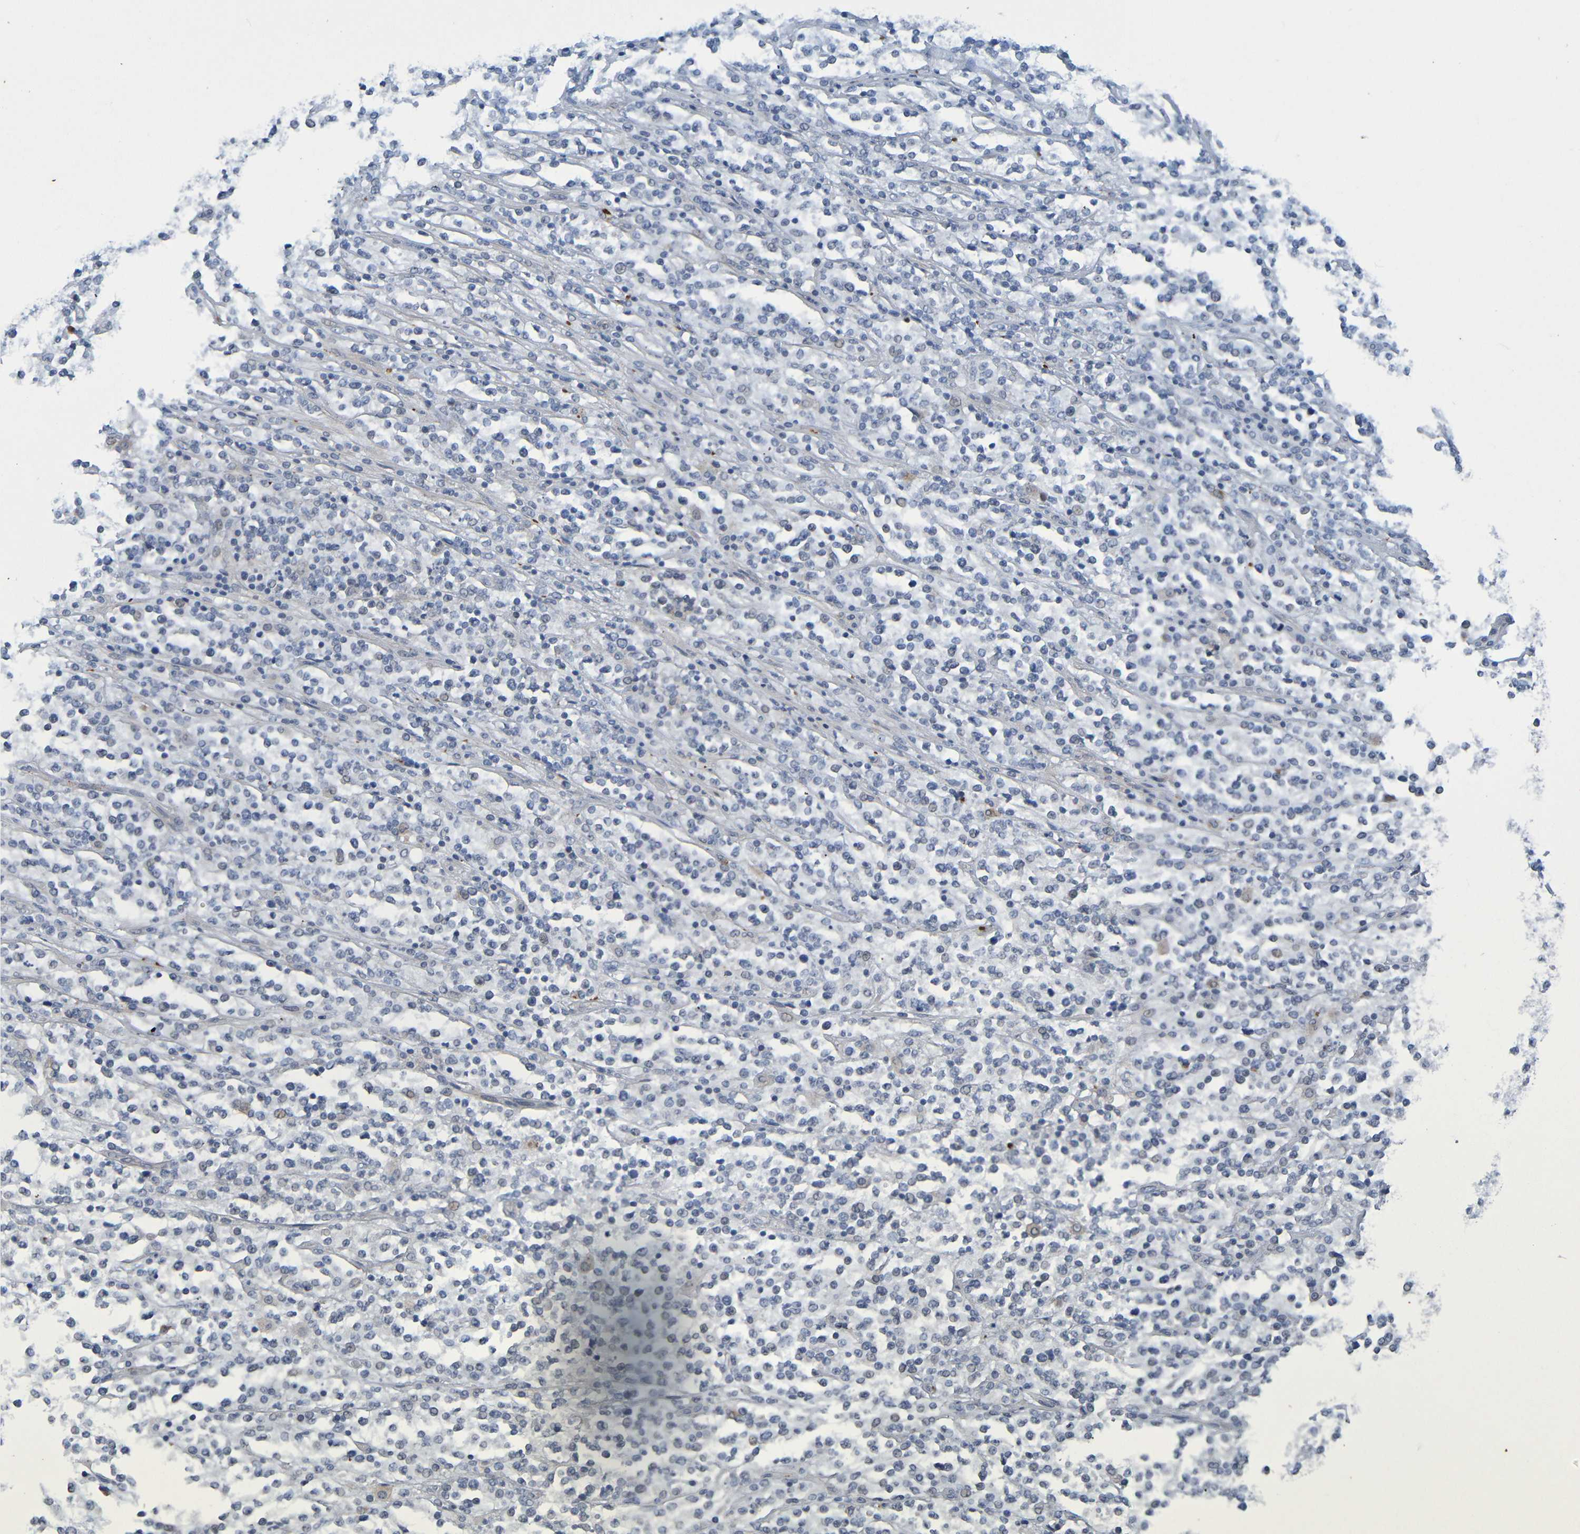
{"staining": {"intensity": "negative", "quantity": "none", "location": "none"}, "tissue": "lymphoma", "cell_type": "Tumor cells", "image_type": "cancer", "snomed": [{"axis": "morphology", "description": "Malignant lymphoma, non-Hodgkin's type, High grade"}, {"axis": "topography", "description": "Soft tissue"}], "caption": "Tumor cells are negative for brown protein staining in malignant lymphoma, non-Hodgkin's type (high-grade).", "gene": "IL10", "patient": {"sex": "male", "age": 18}}